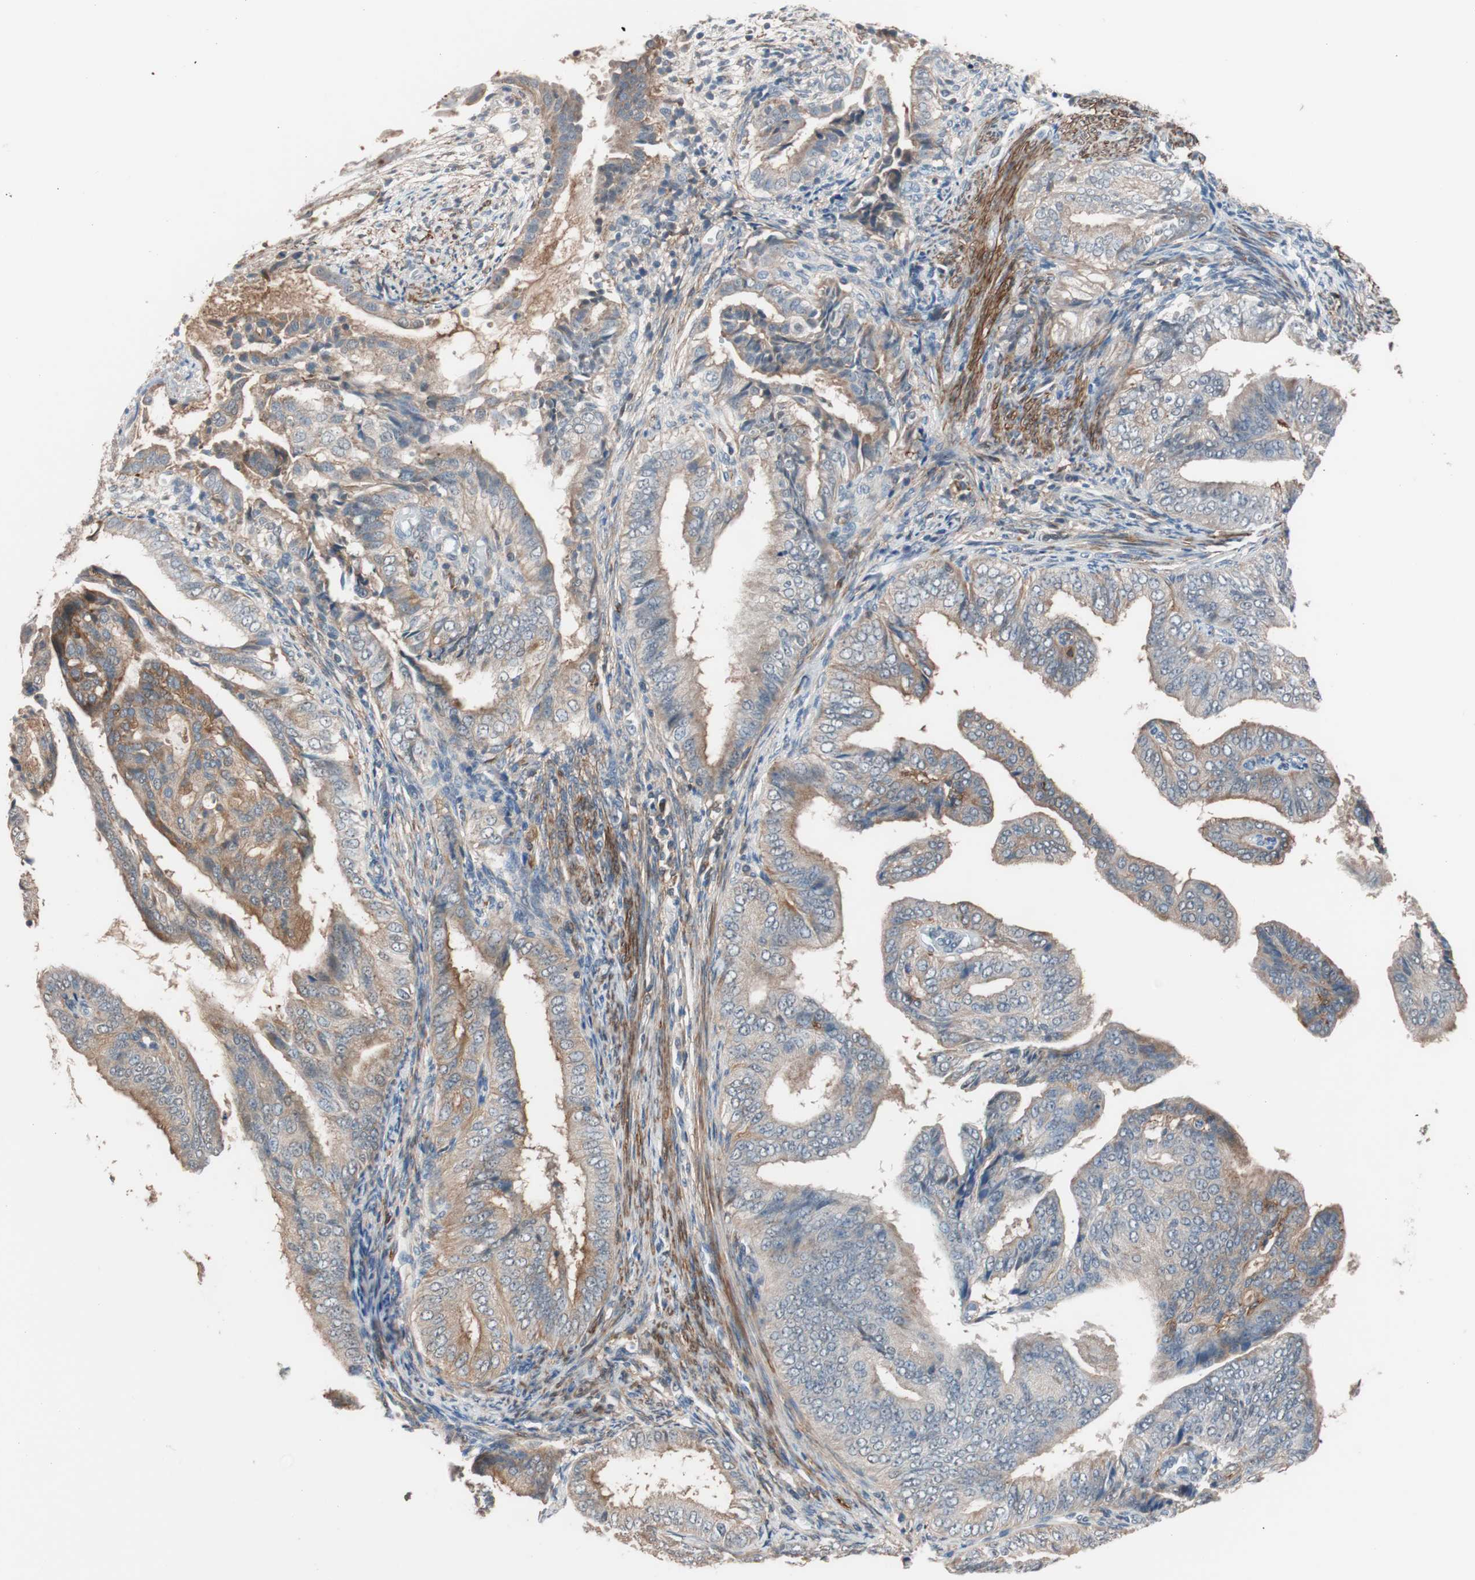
{"staining": {"intensity": "weak", "quantity": "25%-75%", "location": "cytoplasmic/membranous"}, "tissue": "endometrial cancer", "cell_type": "Tumor cells", "image_type": "cancer", "snomed": [{"axis": "morphology", "description": "Adenocarcinoma, NOS"}, {"axis": "topography", "description": "Endometrium"}], "caption": "Endometrial adenocarcinoma was stained to show a protein in brown. There is low levels of weak cytoplasmic/membranous staining in about 25%-75% of tumor cells.", "gene": "LITAF", "patient": {"sex": "female", "age": 58}}